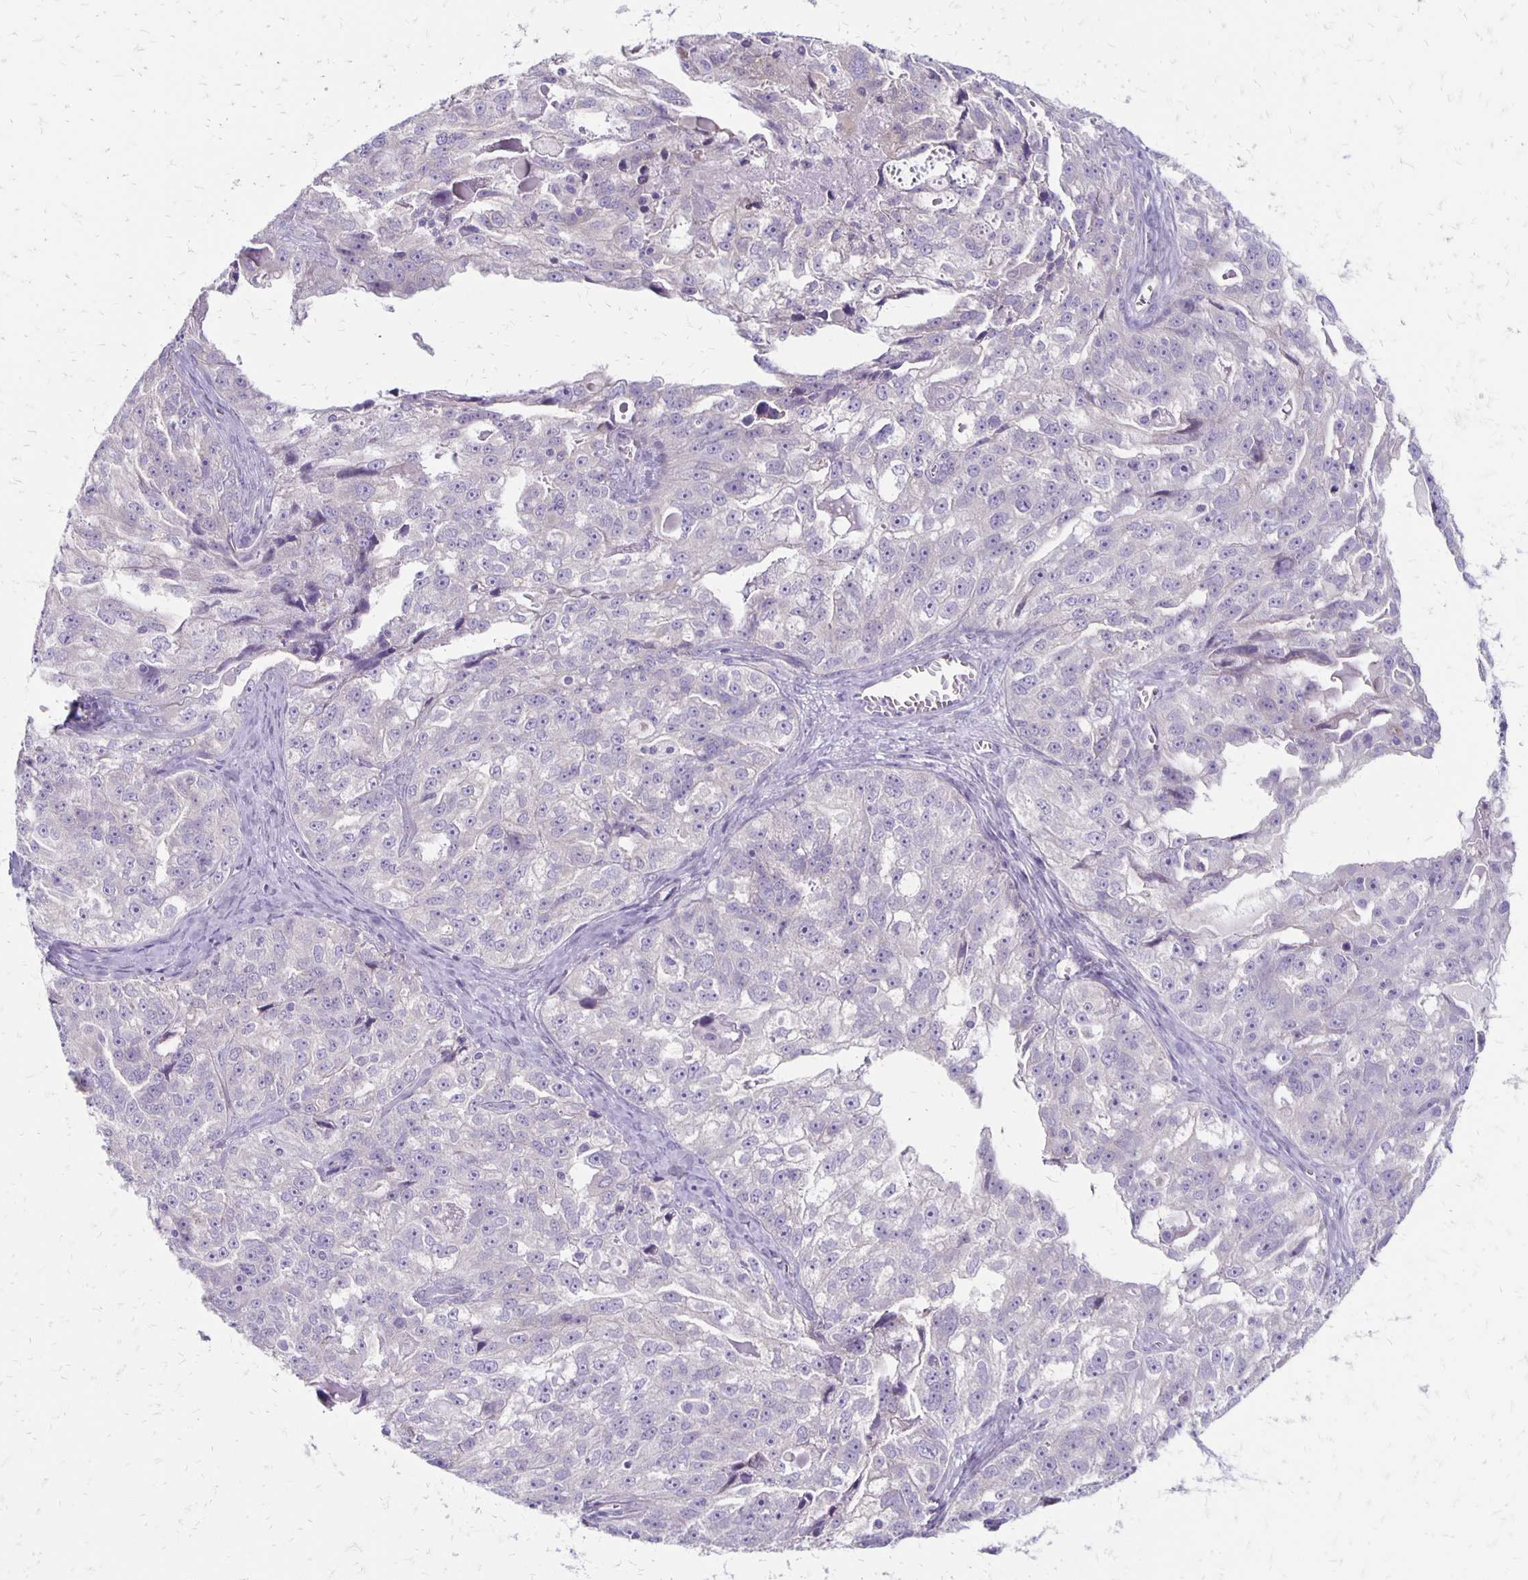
{"staining": {"intensity": "negative", "quantity": "none", "location": "none"}, "tissue": "ovarian cancer", "cell_type": "Tumor cells", "image_type": "cancer", "snomed": [{"axis": "morphology", "description": "Cystadenocarcinoma, serous, NOS"}, {"axis": "topography", "description": "Ovary"}], "caption": "Ovarian cancer stained for a protein using IHC shows no positivity tumor cells.", "gene": "HOMER1", "patient": {"sex": "female", "age": 51}}